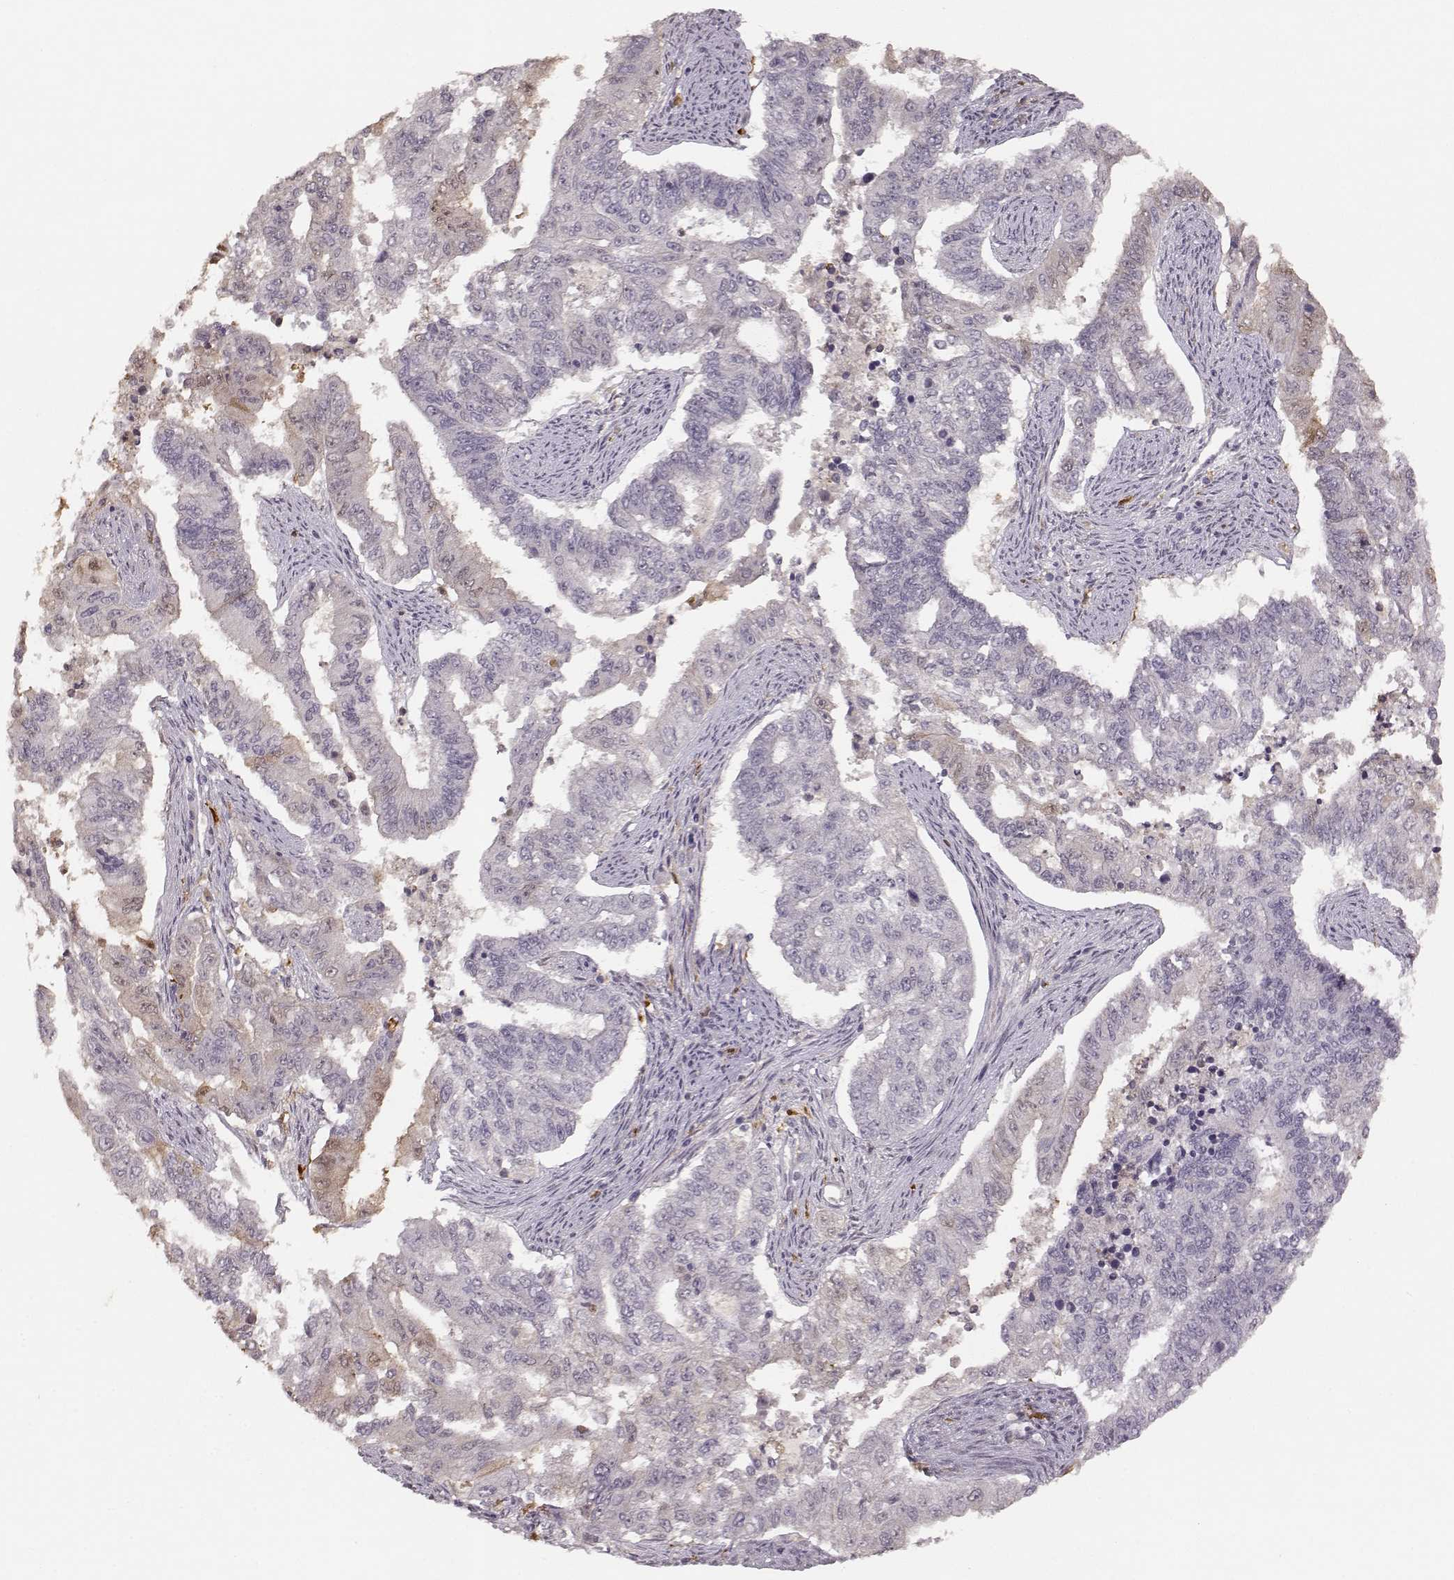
{"staining": {"intensity": "negative", "quantity": "none", "location": "none"}, "tissue": "endometrial cancer", "cell_type": "Tumor cells", "image_type": "cancer", "snomed": [{"axis": "morphology", "description": "Adenocarcinoma, NOS"}, {"axis": "topography", "description": "Uterus"}], "caption": "Tumor cells are negative for brown protein staining in endometrial adenocarcinoma. (DAB (3,3'-diaminobenzidine) immunohistochemistry (IHC) visualized using brightfield microscopy, high magnification).", "gene": "S100B", "patient": {"sex": "female", "age": 59}}